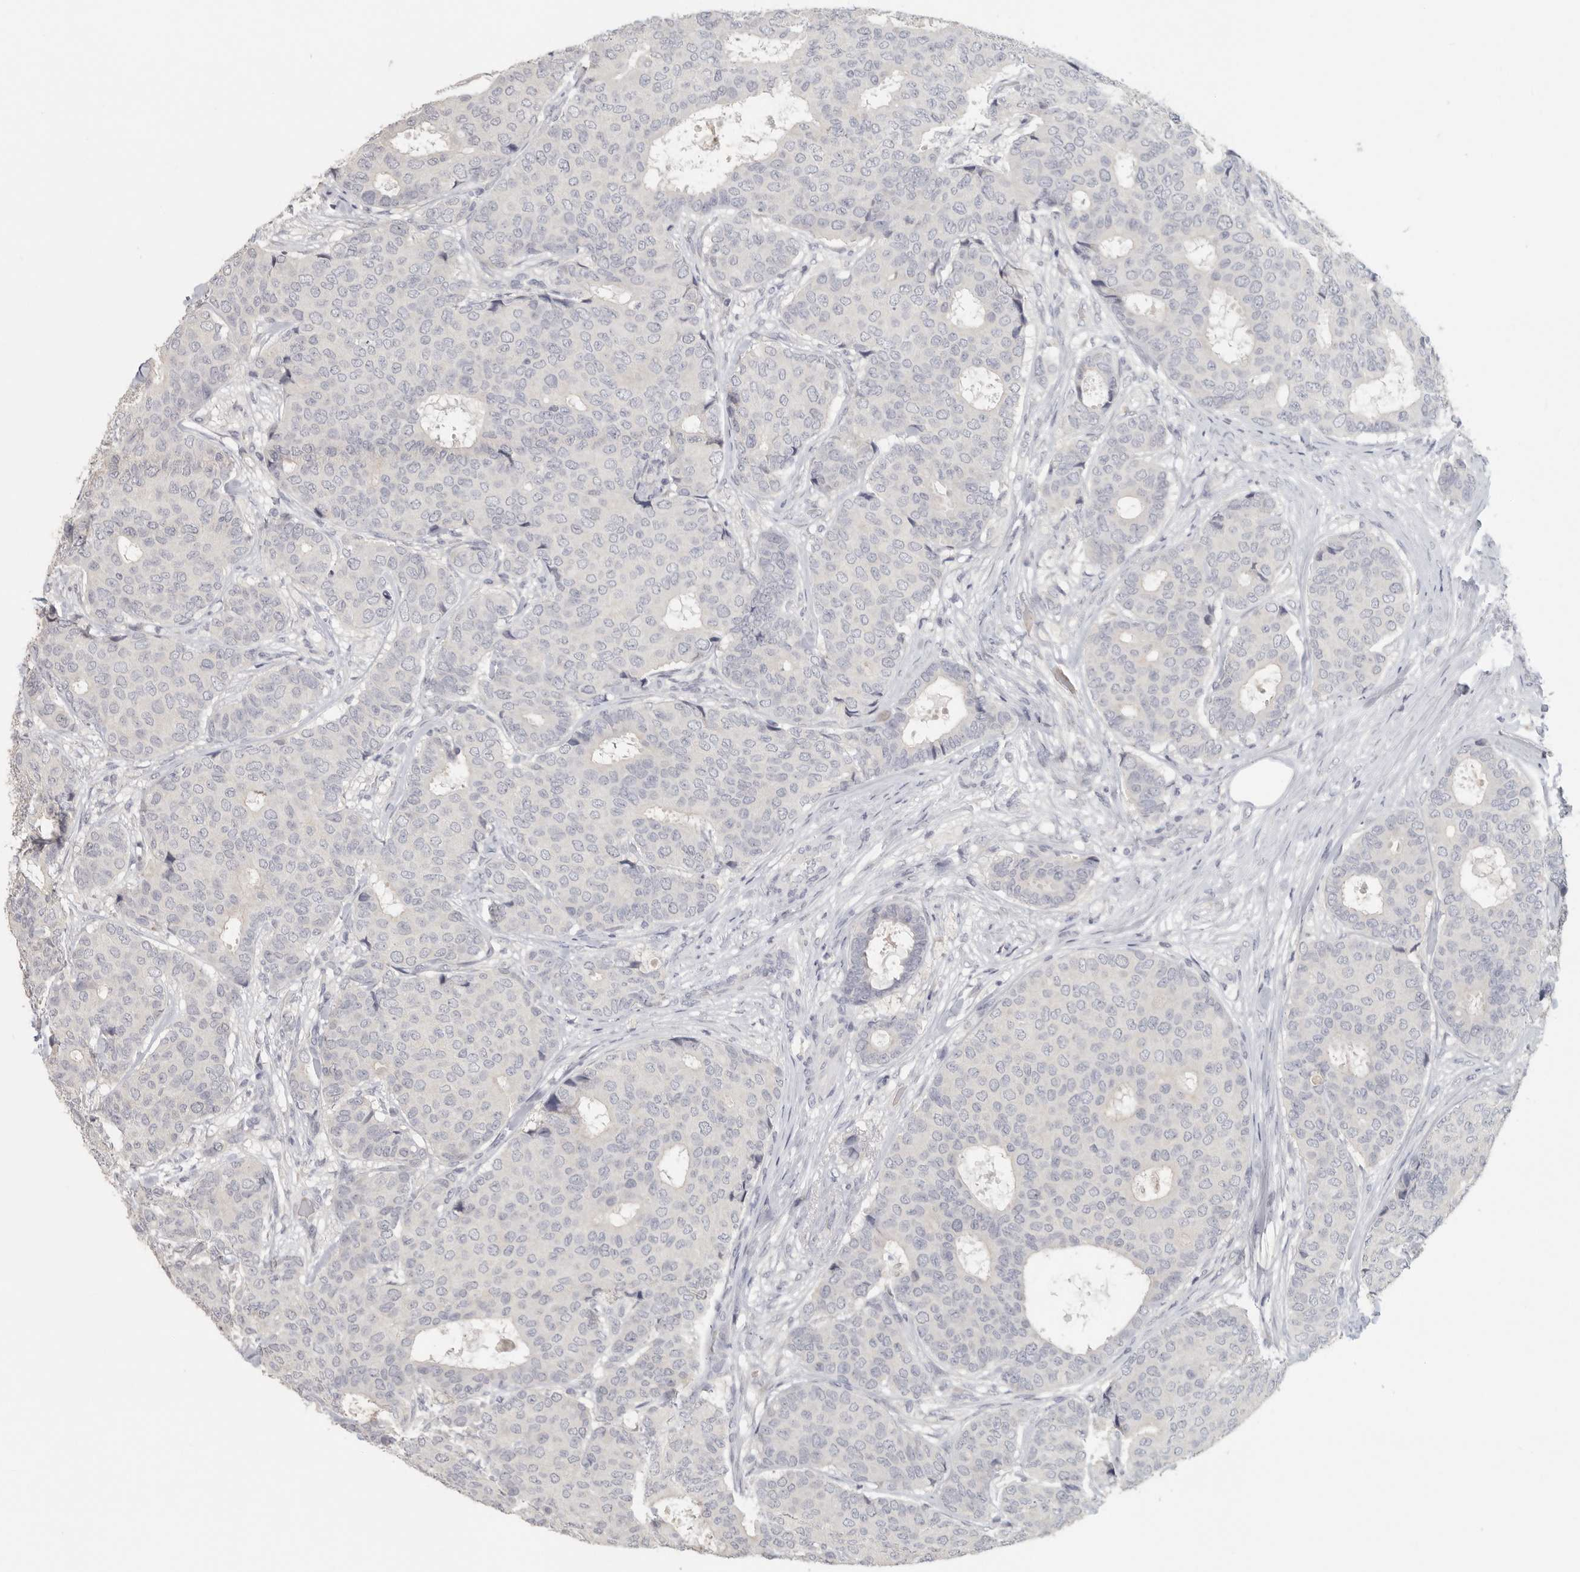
{"staining": {"intensity": "negative", "quantity": "none", "location": "none"}, "tissue": "breast cancer", "cell_type": "Tumor cells", "image_type": "cancer", "snomed": [{"axis": "morphology", "description": "Duct carcinoma"}, {"axis": "topography", "description": "Breast"}], "caption": "This is an immunohistochemistry photomicrograph of human breast cancer. There is no expression in tumor cells.", "gene": "DNAJC11", "patient": {"sex": "female", "age": 75}}